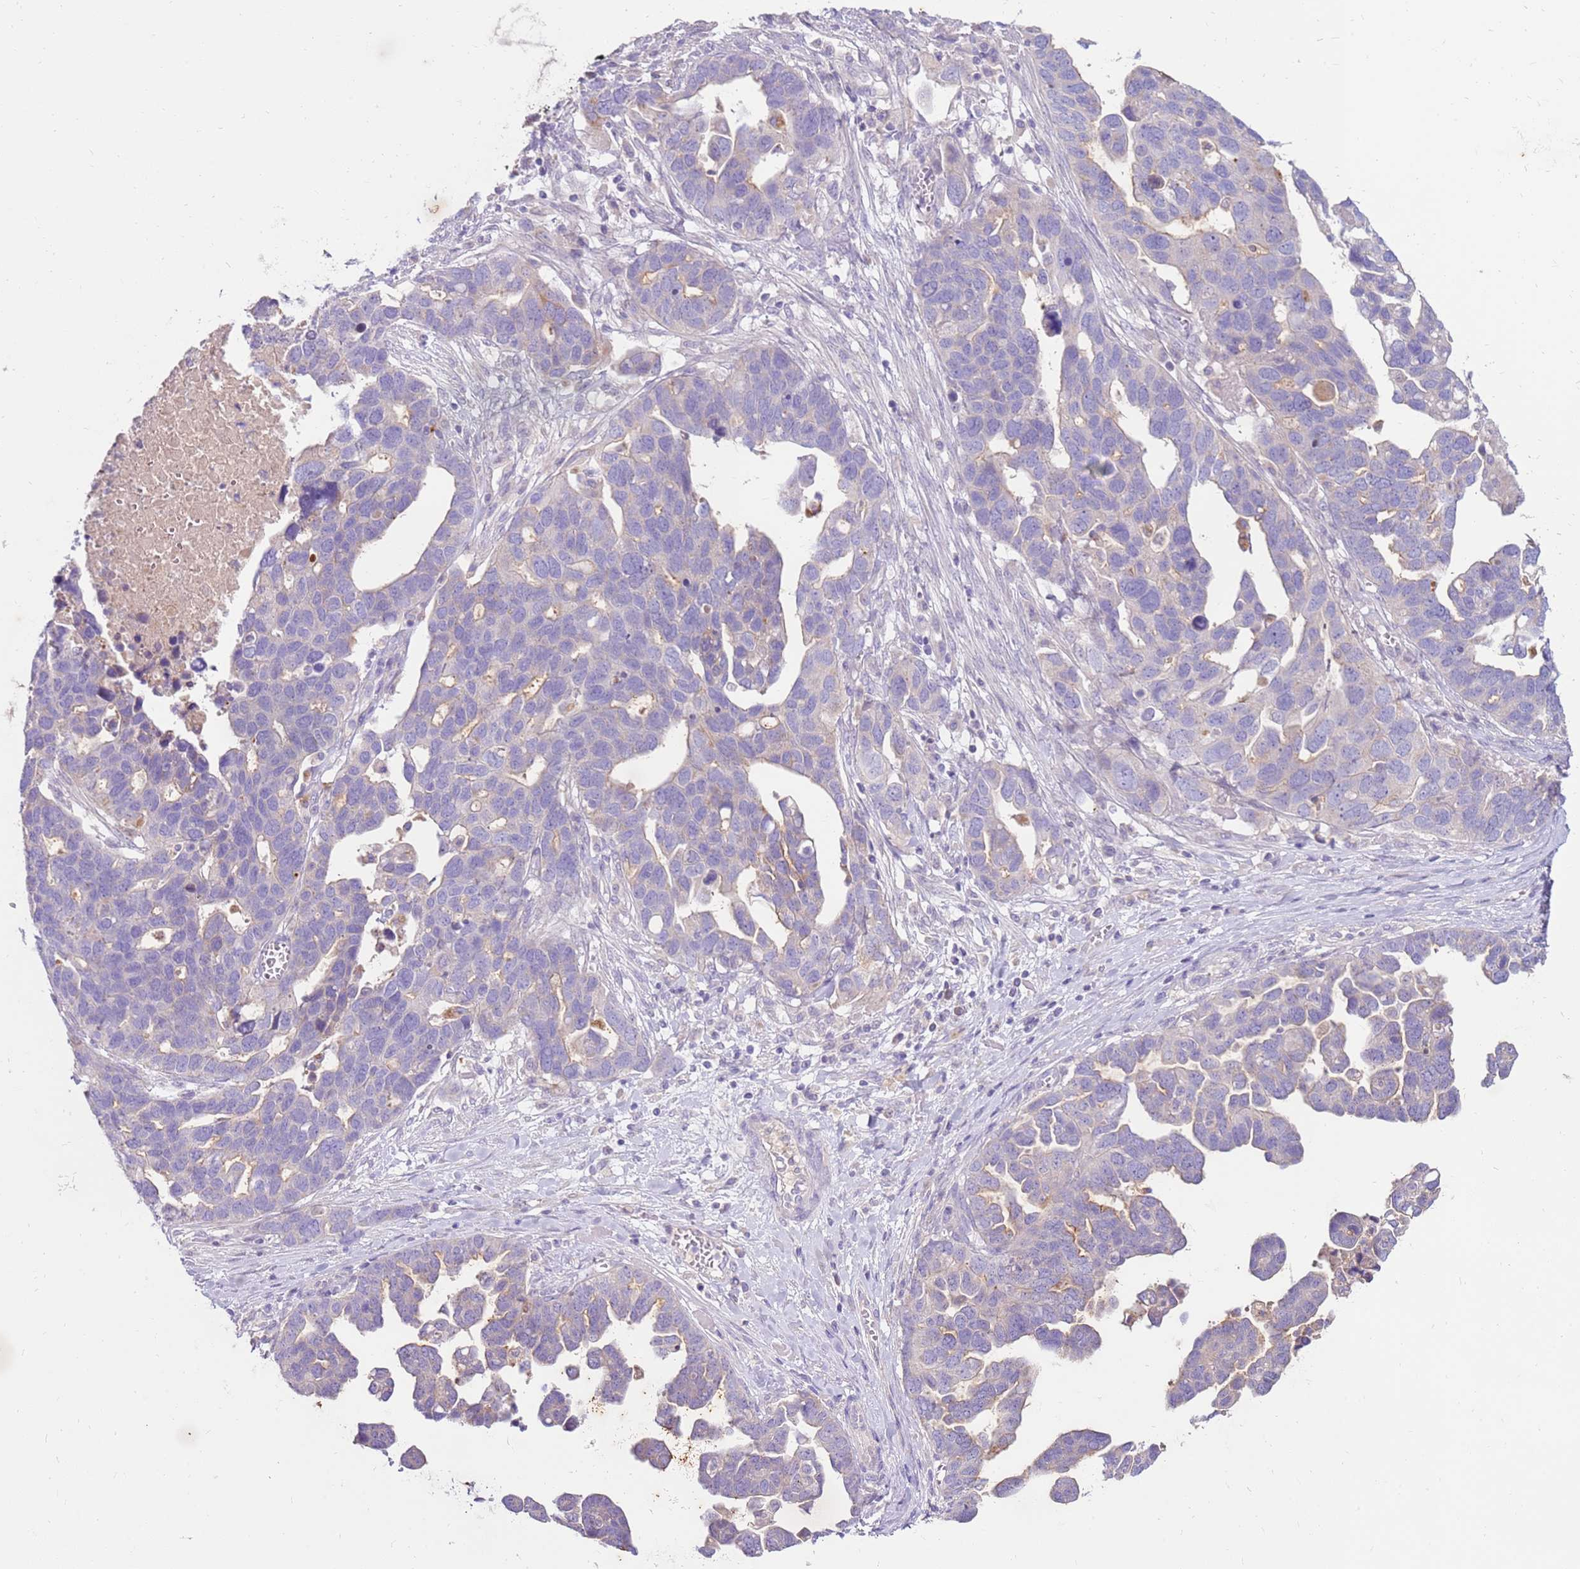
{"staining": {"intensity": "negative", "quantity": "none", "location": "none"}, "tissue": "ovarian cancer", "cell_type": "Tumor cells", "image_type": "cancer", "snomed": [{"axis": "morphology", "description": "Cystadenocarcinoma, serous, NOS"}, {"axis": "topography", "description": "Ovary"}], "caption": "IHC micrograph of neoplastic tissue: ovarian cancer (serous cystadenocarcinoma) stained with DAB shows no significant protein positivity in tumor cells.", "gene": "SLC44A4", "patient": {"sex": "female", "age": 54}}